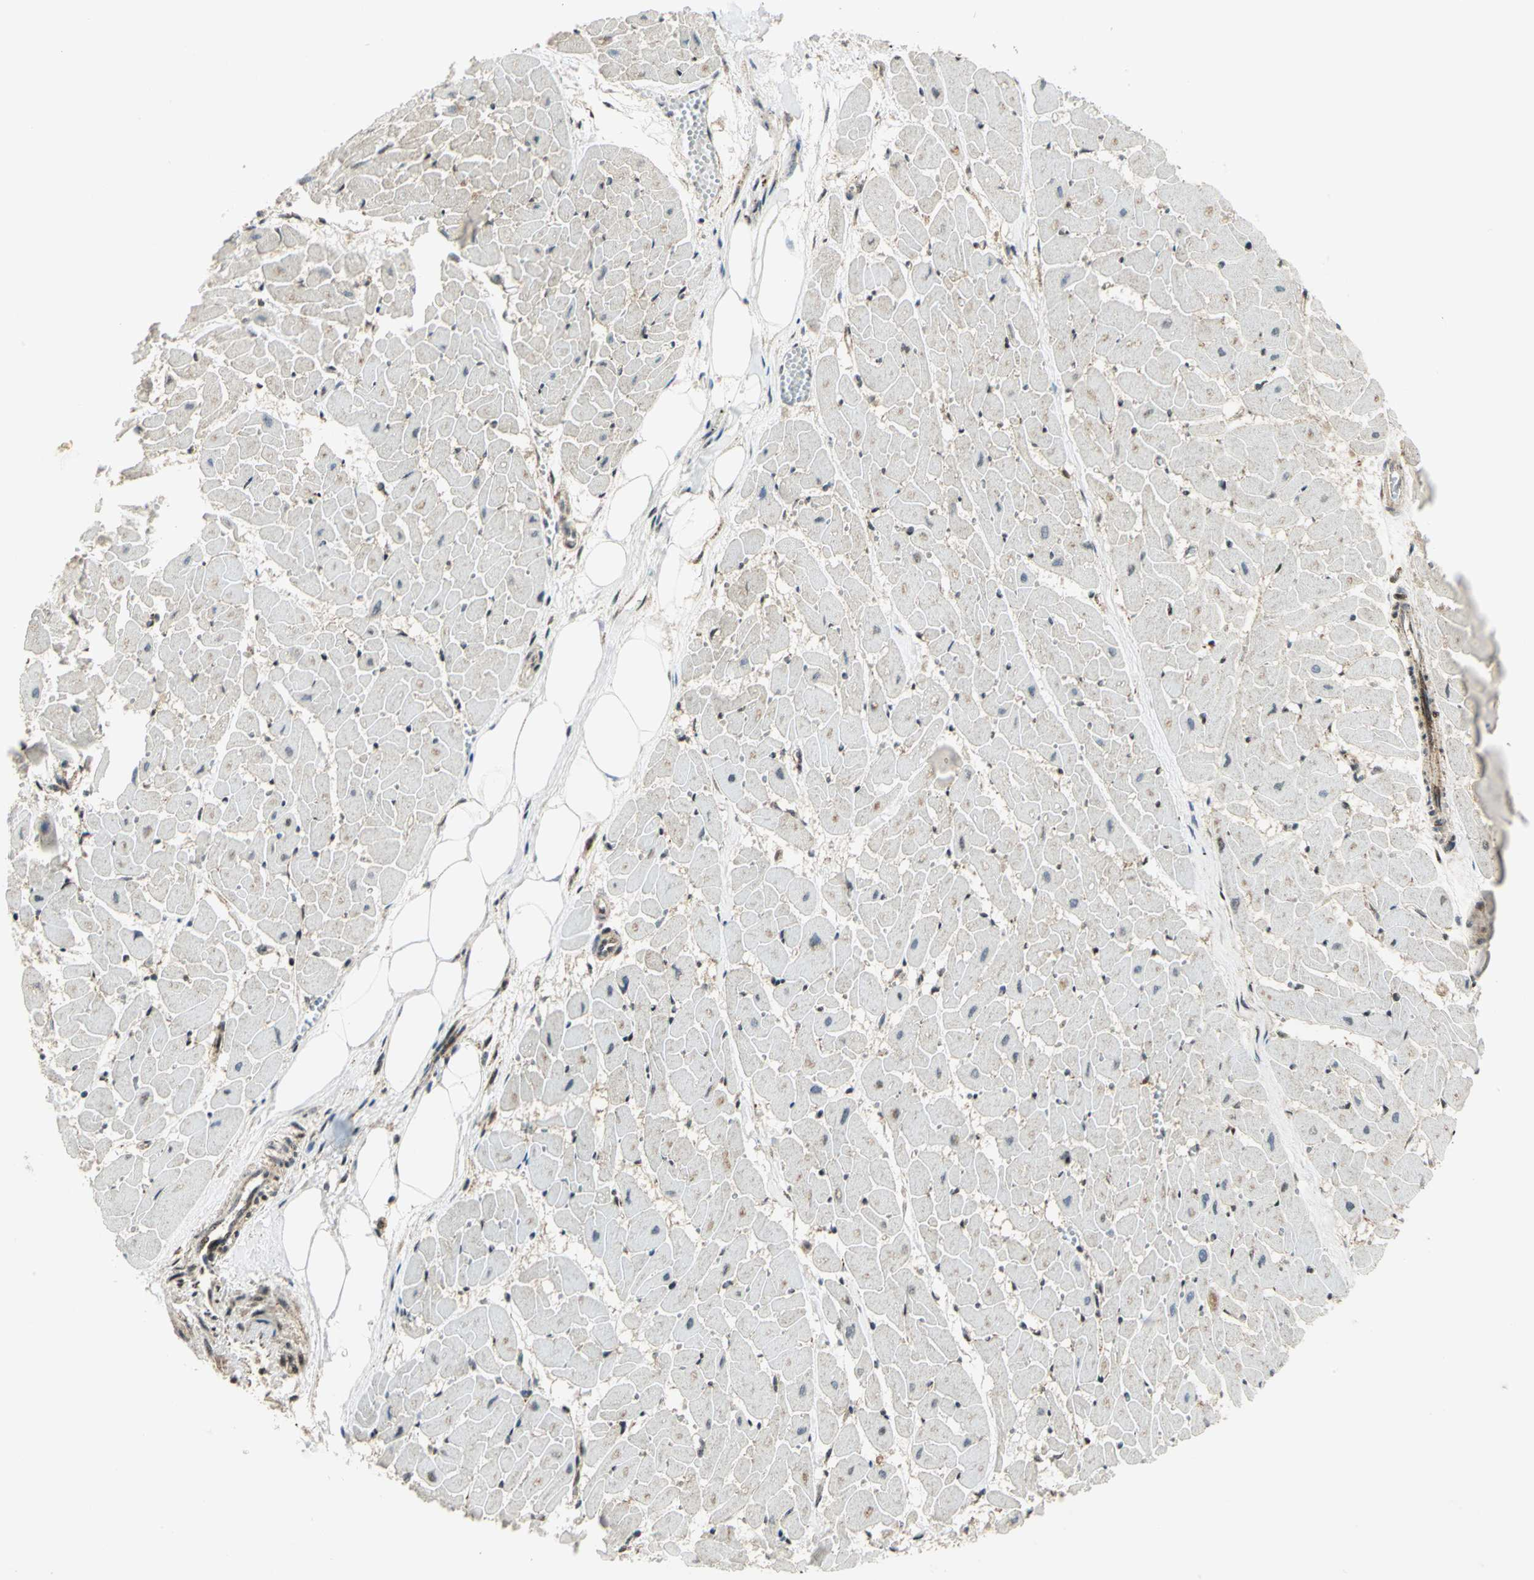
{"staining": {"intensity": "weak", "quantity": "25%-75%", "location": "cytoplasmic/membranous"}, "tissue": "heart muscle", "cell_type": "Cardiomyocytes", "image_type": "normal", "snomed": [{"axis": "morphology", "description": "Normal tissue, NOS"}, {"axis": "topography", "description": "Heart"}], "caption": "Protein staining of normal heart muscle exhibits weak cytoplasmic/membranous positivity in approximately 25%-75% of cardiomyocytes. The staining was performed using DAB (3,3'-diaminobenzidine), with brown indicating positive protein expression. Nuclei are stained blue with hematoxylin.", "gene": "ATP6V1A", "patient": {"sex": "female", "age": 19}}